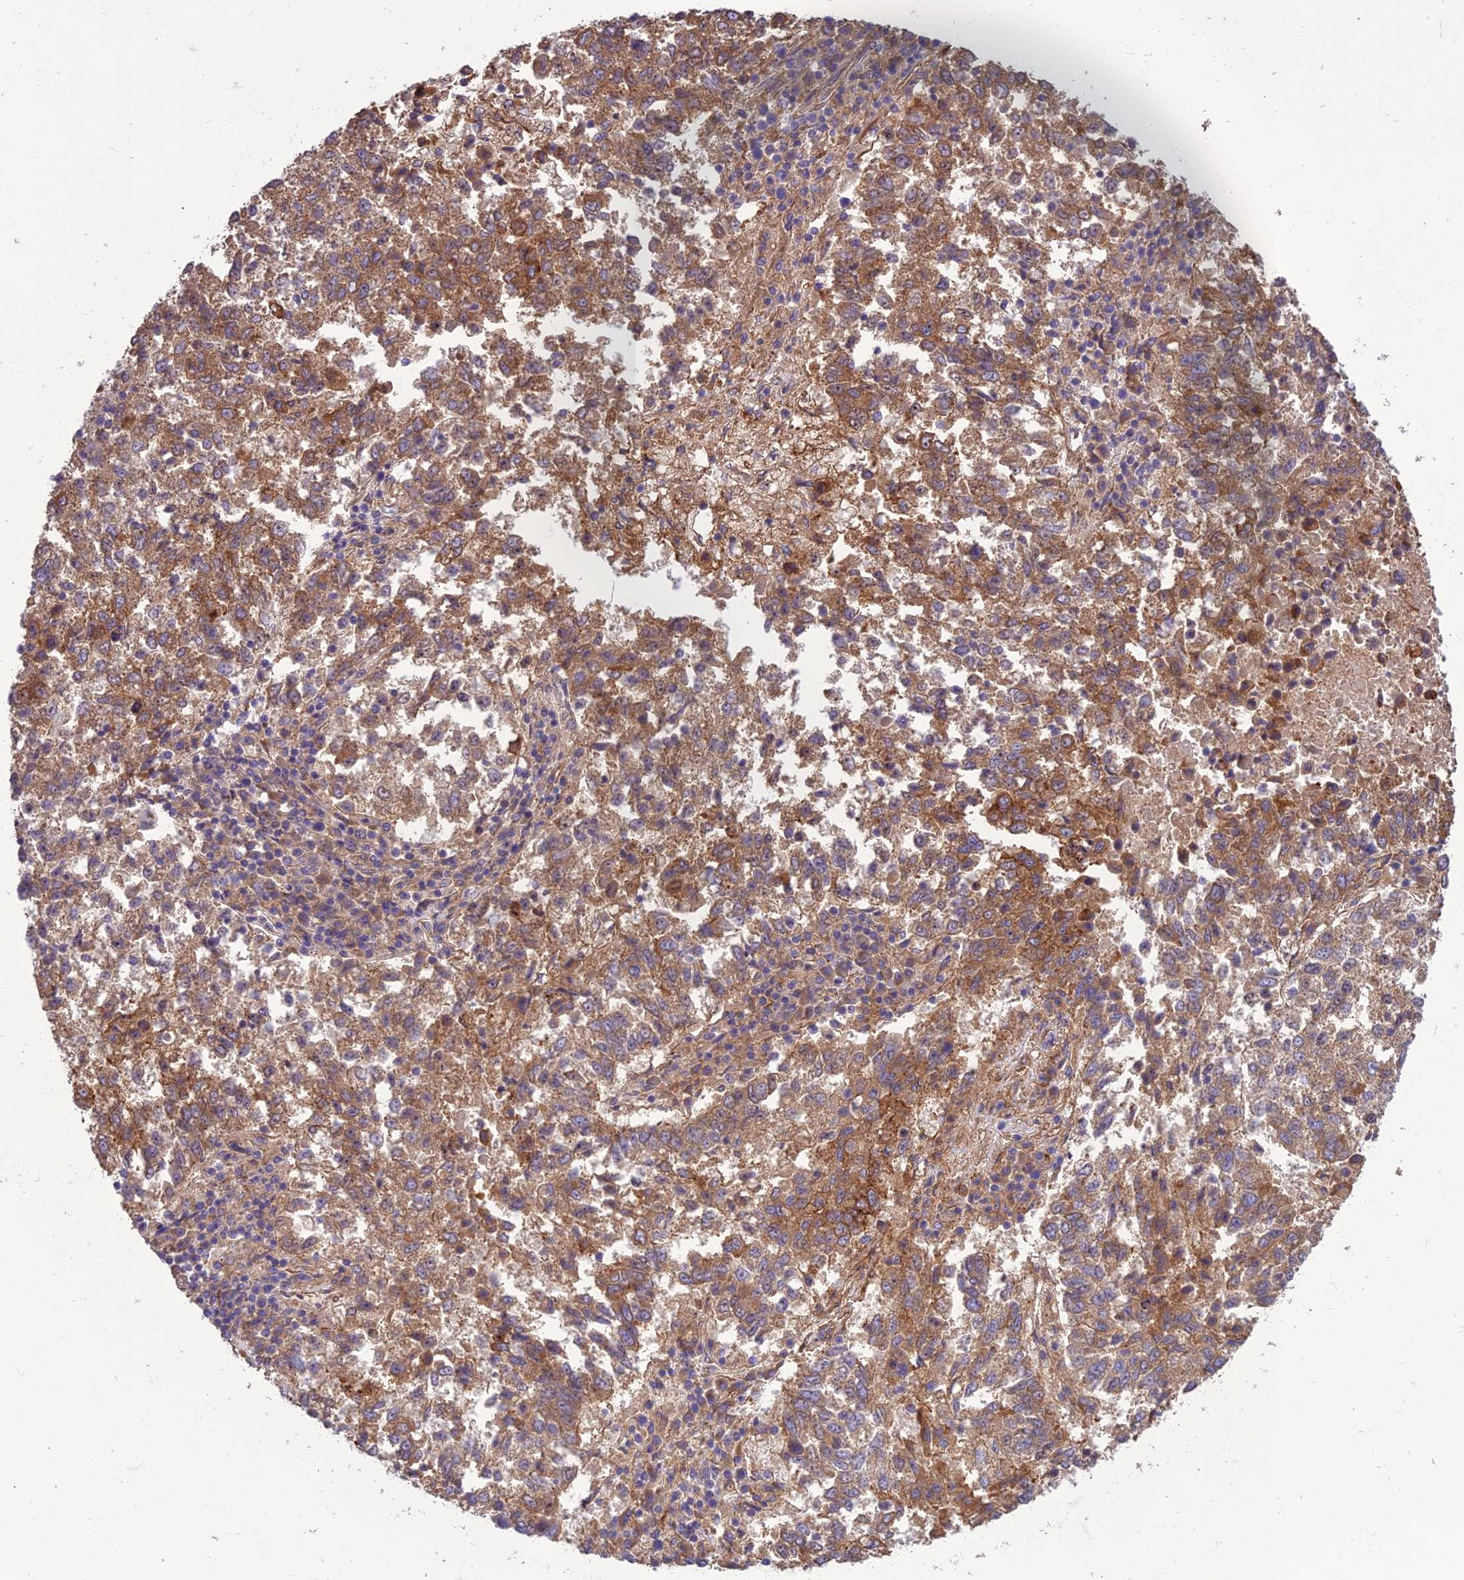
{"staining": {"intensity": "moderate", "quantity": ">75%", "location": "cytoplasmic/membranous"}, "tissue": "lung cancer", "cell_type": "Tumor cells", "image_type": "cancer", "snomed": [{"axis": "morphology", "description": "Squamous cell carcinoma, NOS"}, {"axis": "topography", "description": "Lung"}], "caption": "Protein analysis of lung squamous cell carcinoma tissue displays moderate cytoplasmic/membranous positivity in approximately >75% of tumor cells. (Brightfield microscopy of DAB IHC at high magnification).", "gene": "WDR24", "patient": {"sex": "male", "age": 73}}